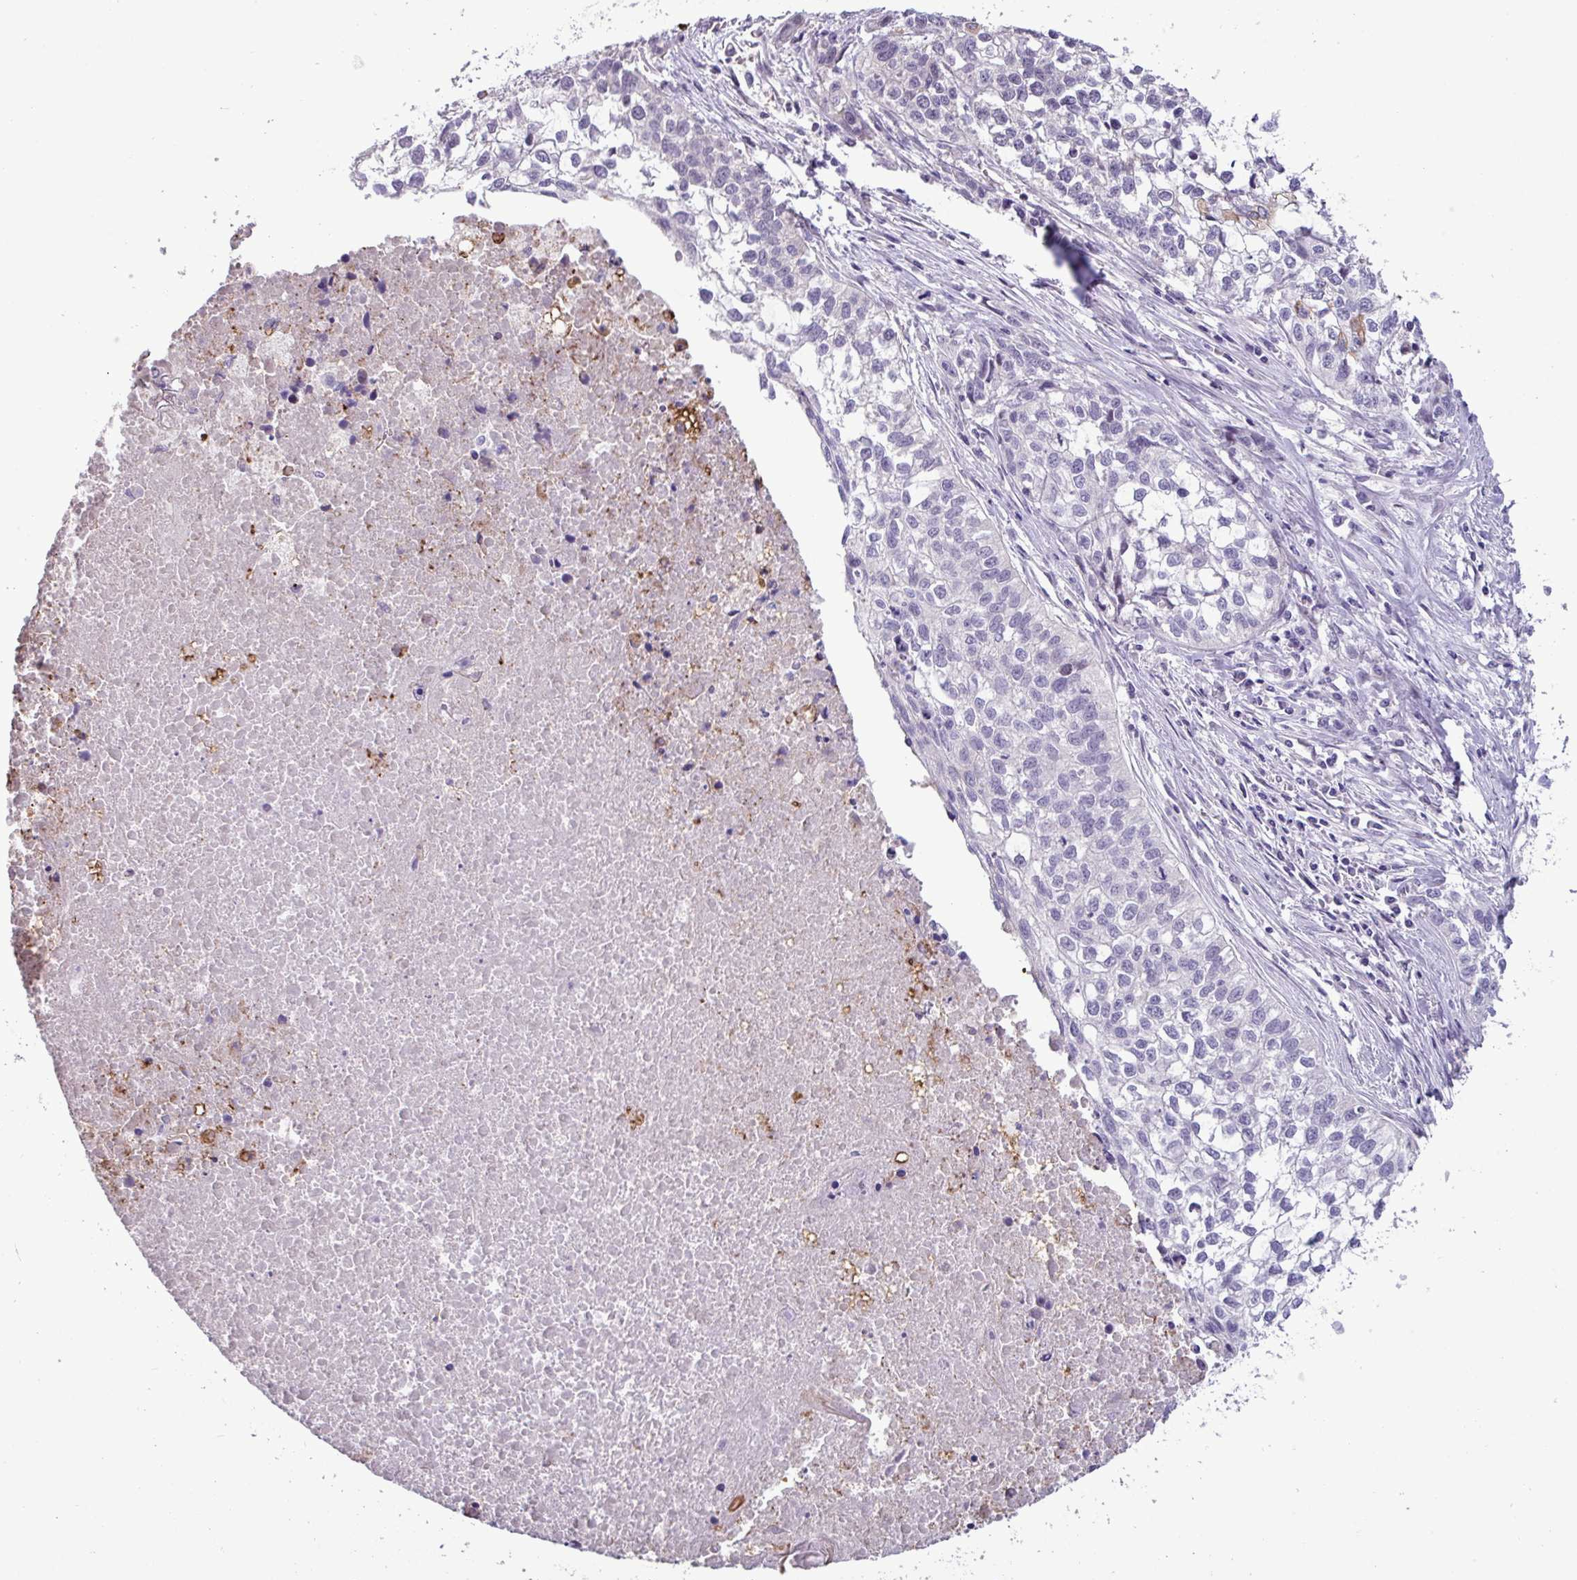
{"staining": {"intensity": "negative", "quantity": "none", "location": "none"}, "tissue": "lung cancer", "cell_type": "Tumor cells", "image_type": "cancer", "snomed": [{"axis": "morphology", "description": "Squamous cell carcinoma, NOS"}, {"axis": "topography", "description": "Lung"}], "caption": "Tumor cells show no significant positivity in lung cancer (squamous cell carcinoma).", "gene": "PNLDC1", "patient": {"sex": "male", "age": 74}}